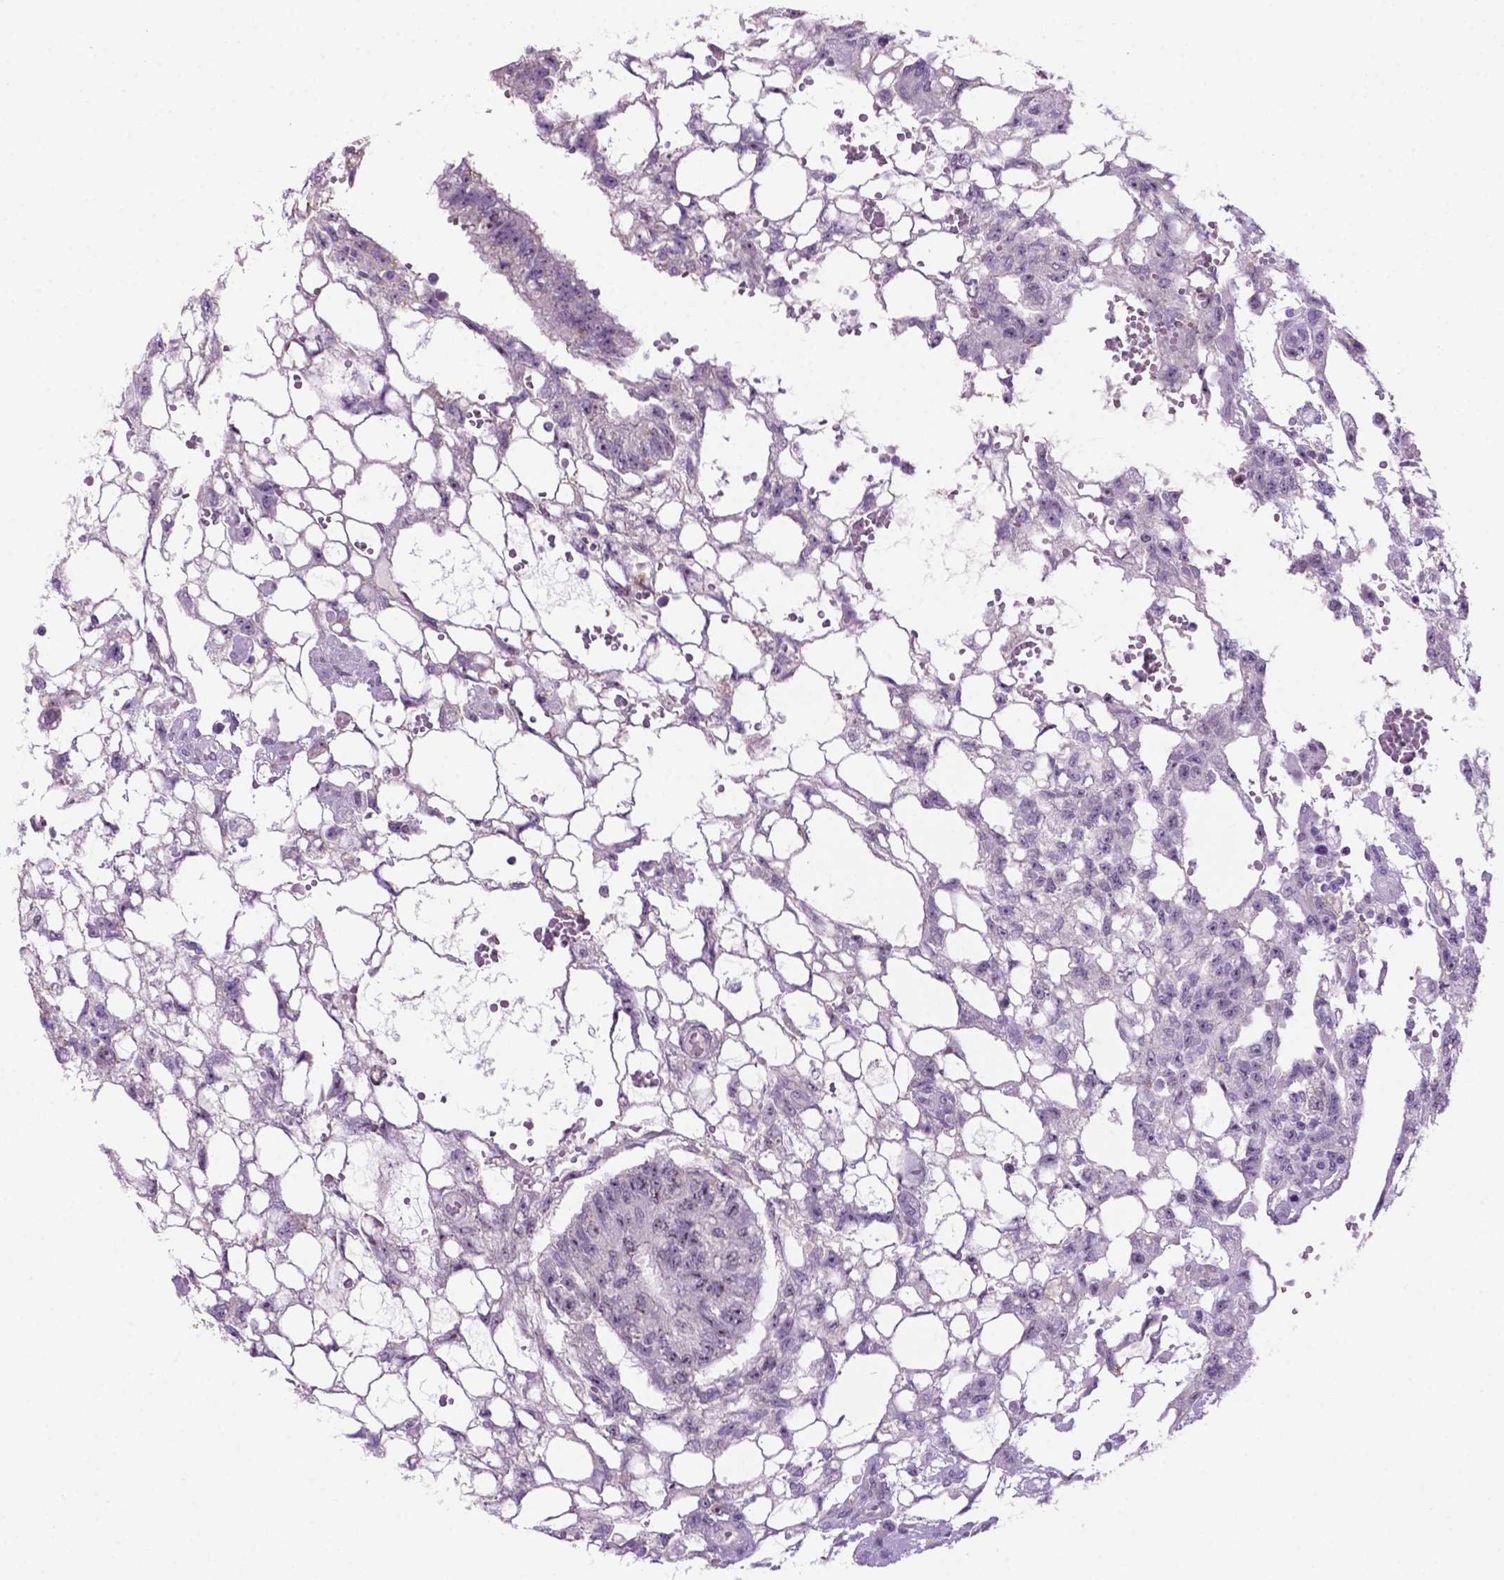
{"staining": {"intensity": "weak", "quantity": "25%-75%", "location": "nuclear"}, "tissue": "testis cancer", "cell_type": "Tumor cells", "image_type": "cancer", "snomed": [{"axis": "morphology", "description": "Carcinoma, Embryonal, NOS"}, {"axis": "topography", "description": "Testis"}], "caption": "This is a micrograph of immunohistochemistry (IHC) staining of testis cancer, which shows weak positivity in the nuclear of tumor cells.", "gene": "C18orf21", "patient": {"sex": "male", "age": 32}}